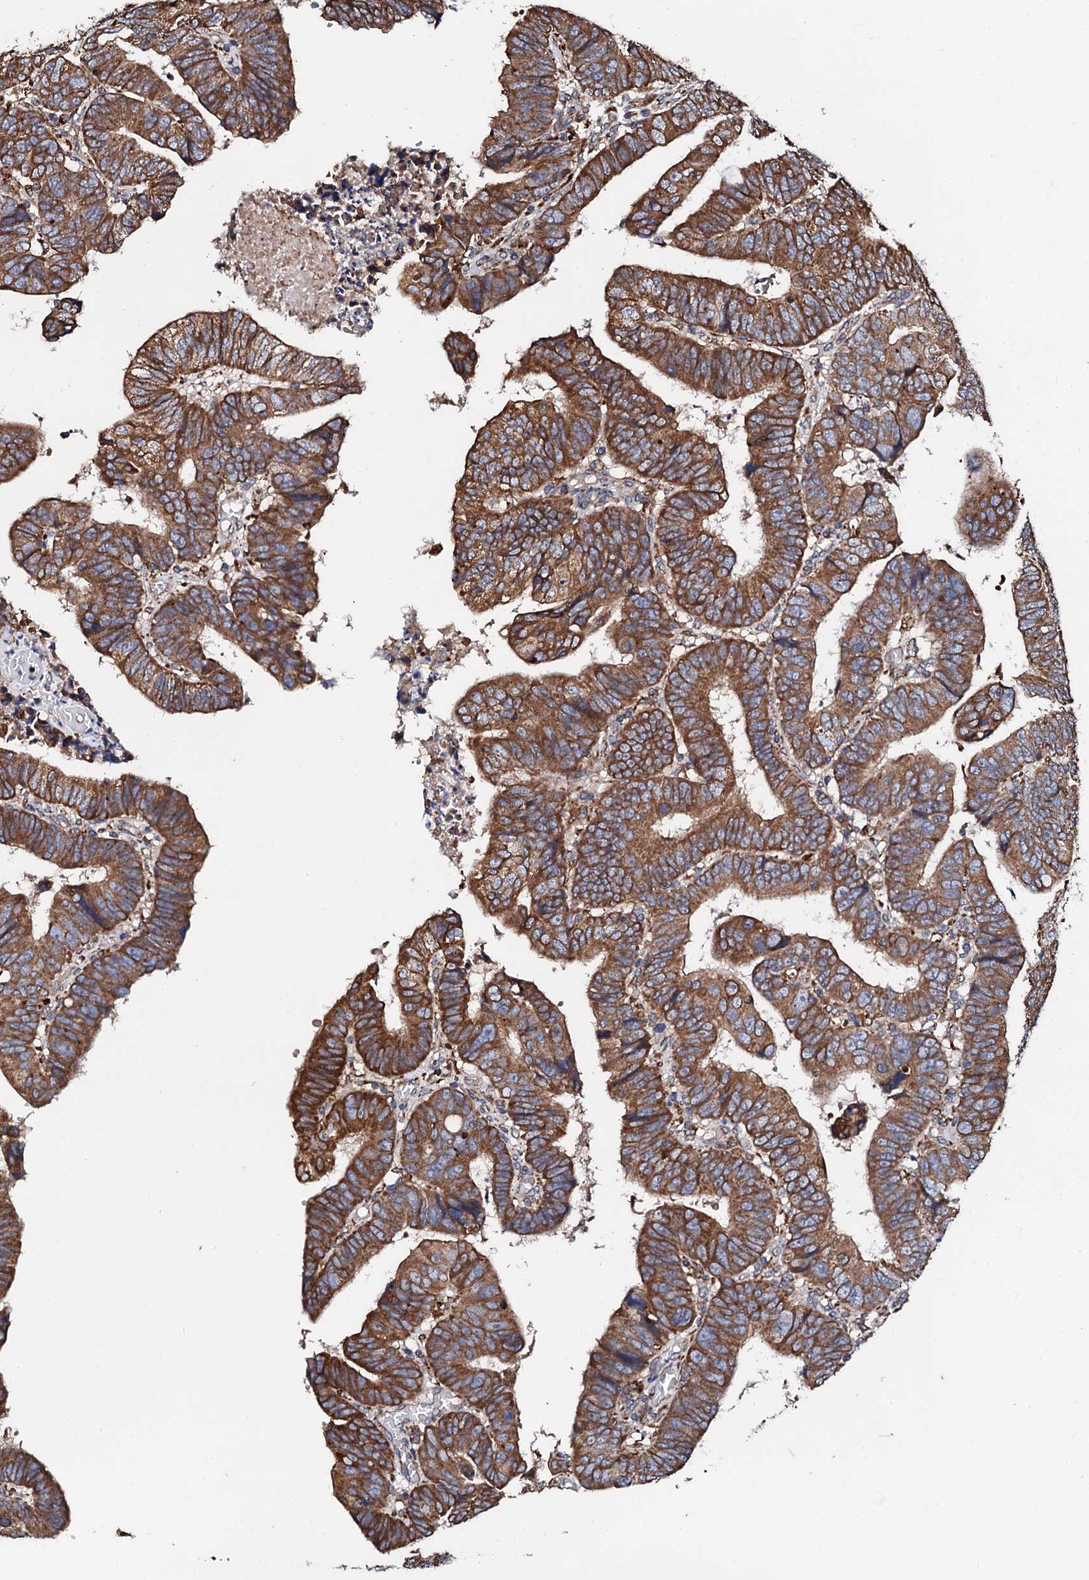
{"staining": {"intensity": "strong", "quantity": ">75%", "location": "cytoplasmic/membranous"}, "tissue": "colorectal cancer", "cell_type": "Tumor cells", "image_type": "cancer", "snomed": [{"axis": "morphology", "description": "Normal tissue, NOS"}, {"axis": "morphology", "description": "Adenocarcinoma, NOS"}, {"axis": "topography", "description": "Rectum"}], "caption": "A brown stain labels strong cytoplasmic/membranous positivity of a protein in colorectal adenocarcinoma tumor cells. The staining was performed using DAB to visualize the protein expression in brown, while the nuclei were stained in blue with hematoxylin (Magnification: 20x).", "gene": "CKAP5", "patient": {"sex": "female", "age": 65}}